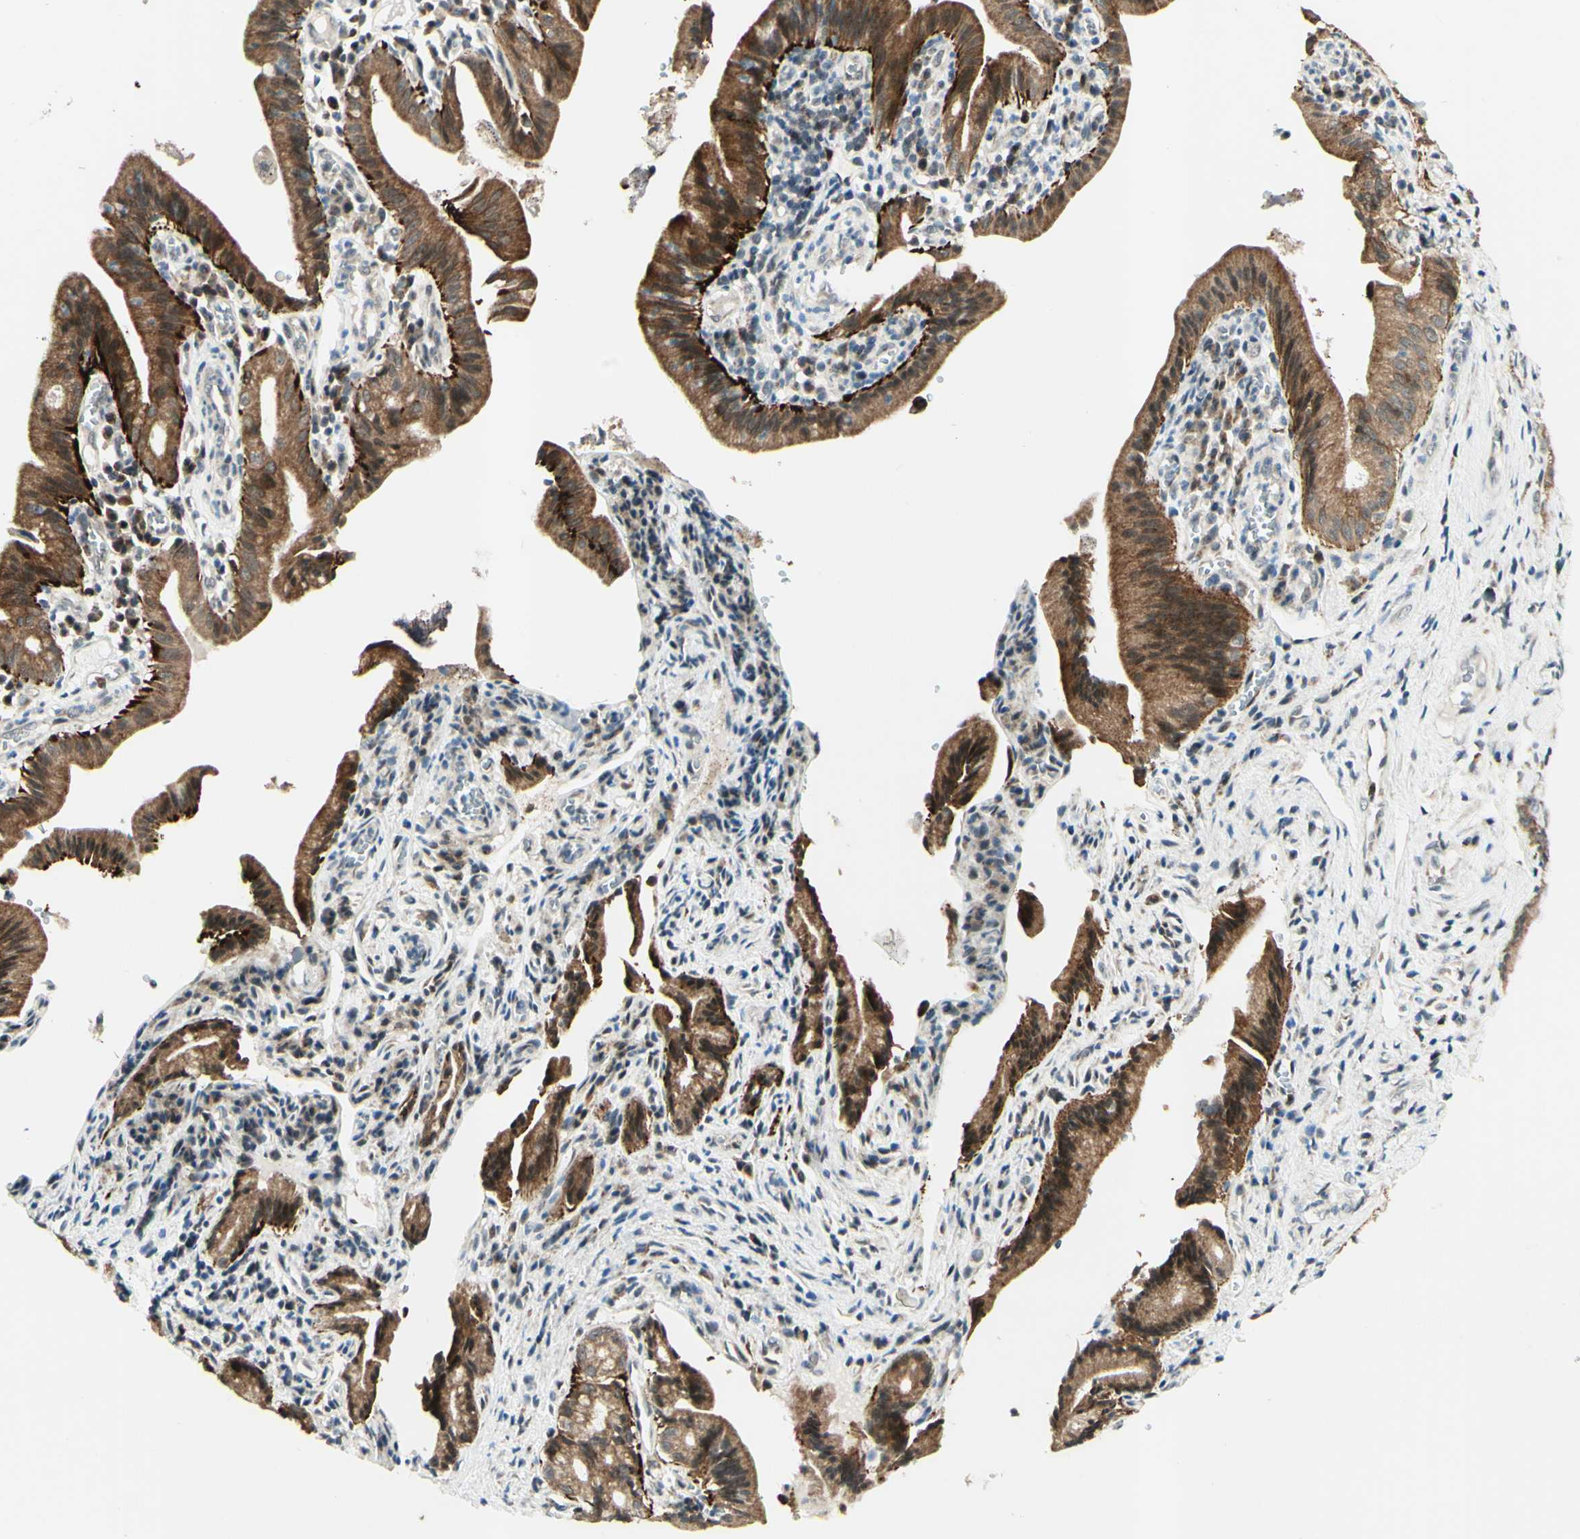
{"staining": {"intensity": "strong", "quantity": ">75%", "location": "cytoplasmic/membranous"}, "tissue": "pancreatic cancer", "cell_type": "Tumor cells", "image_type": "cancer", "snomed": [{"axis": "morphology", "description": "Adenocarcinoma, NOS"}, {"axis": "topography", "description": "Pancreas"}], "caption": "Immunohistochemistry (IHC) of human pancreatic cancer exhibits high levels of strong cytoplasmic/membranous staining in approximately >75% of tumor cells.", "gene": "DHRS3", "patient": {"sex": "female", "age": 75}}